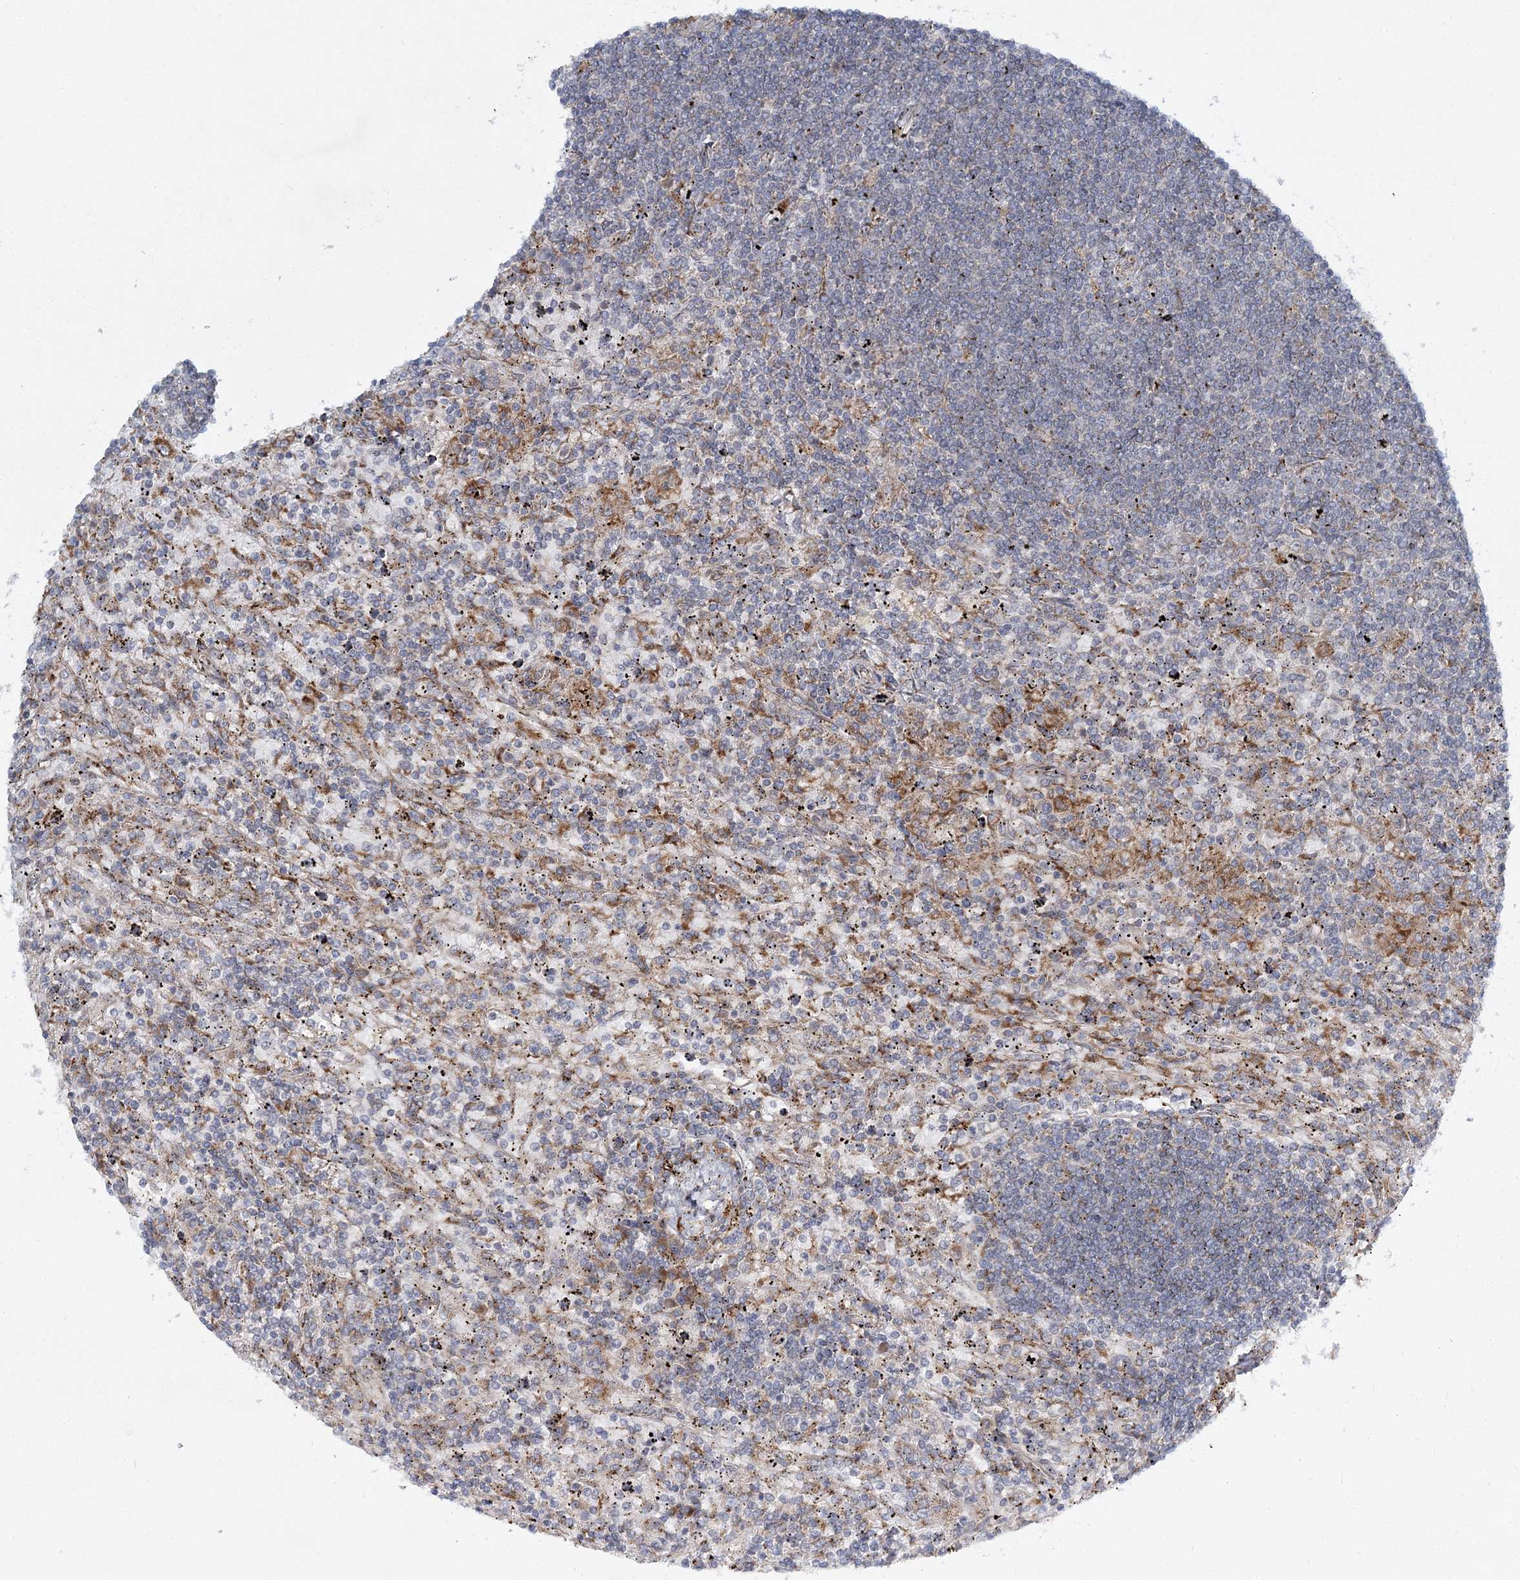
{"staining": {"intensity": "negative", "quantity": "none", "location": "none"}, "tissue": "lymphoma", "cell_type": "Tumor cells", "image_type": "cancer", "snomed": [{"axis": "morphology", "description": "Malignant lymphoma, non-Hodgkin's type, Low grade"}, {"axis": "topography", "description": "Spleen"}], "caption": "High power microscopy histopathology image of an immunohistochemistry photomicrograph of low-grade malignant lymphoma, non-Hodgkin's type, revealing no significant expression in tumor cells. (DAB (3,3'-diaminobenzidine) immunohistochemistry (IHC) visualized using brightfield microscopy, high magnification).", "gene": "NBAS", "patient": {"sex": "male", "age": 76}}